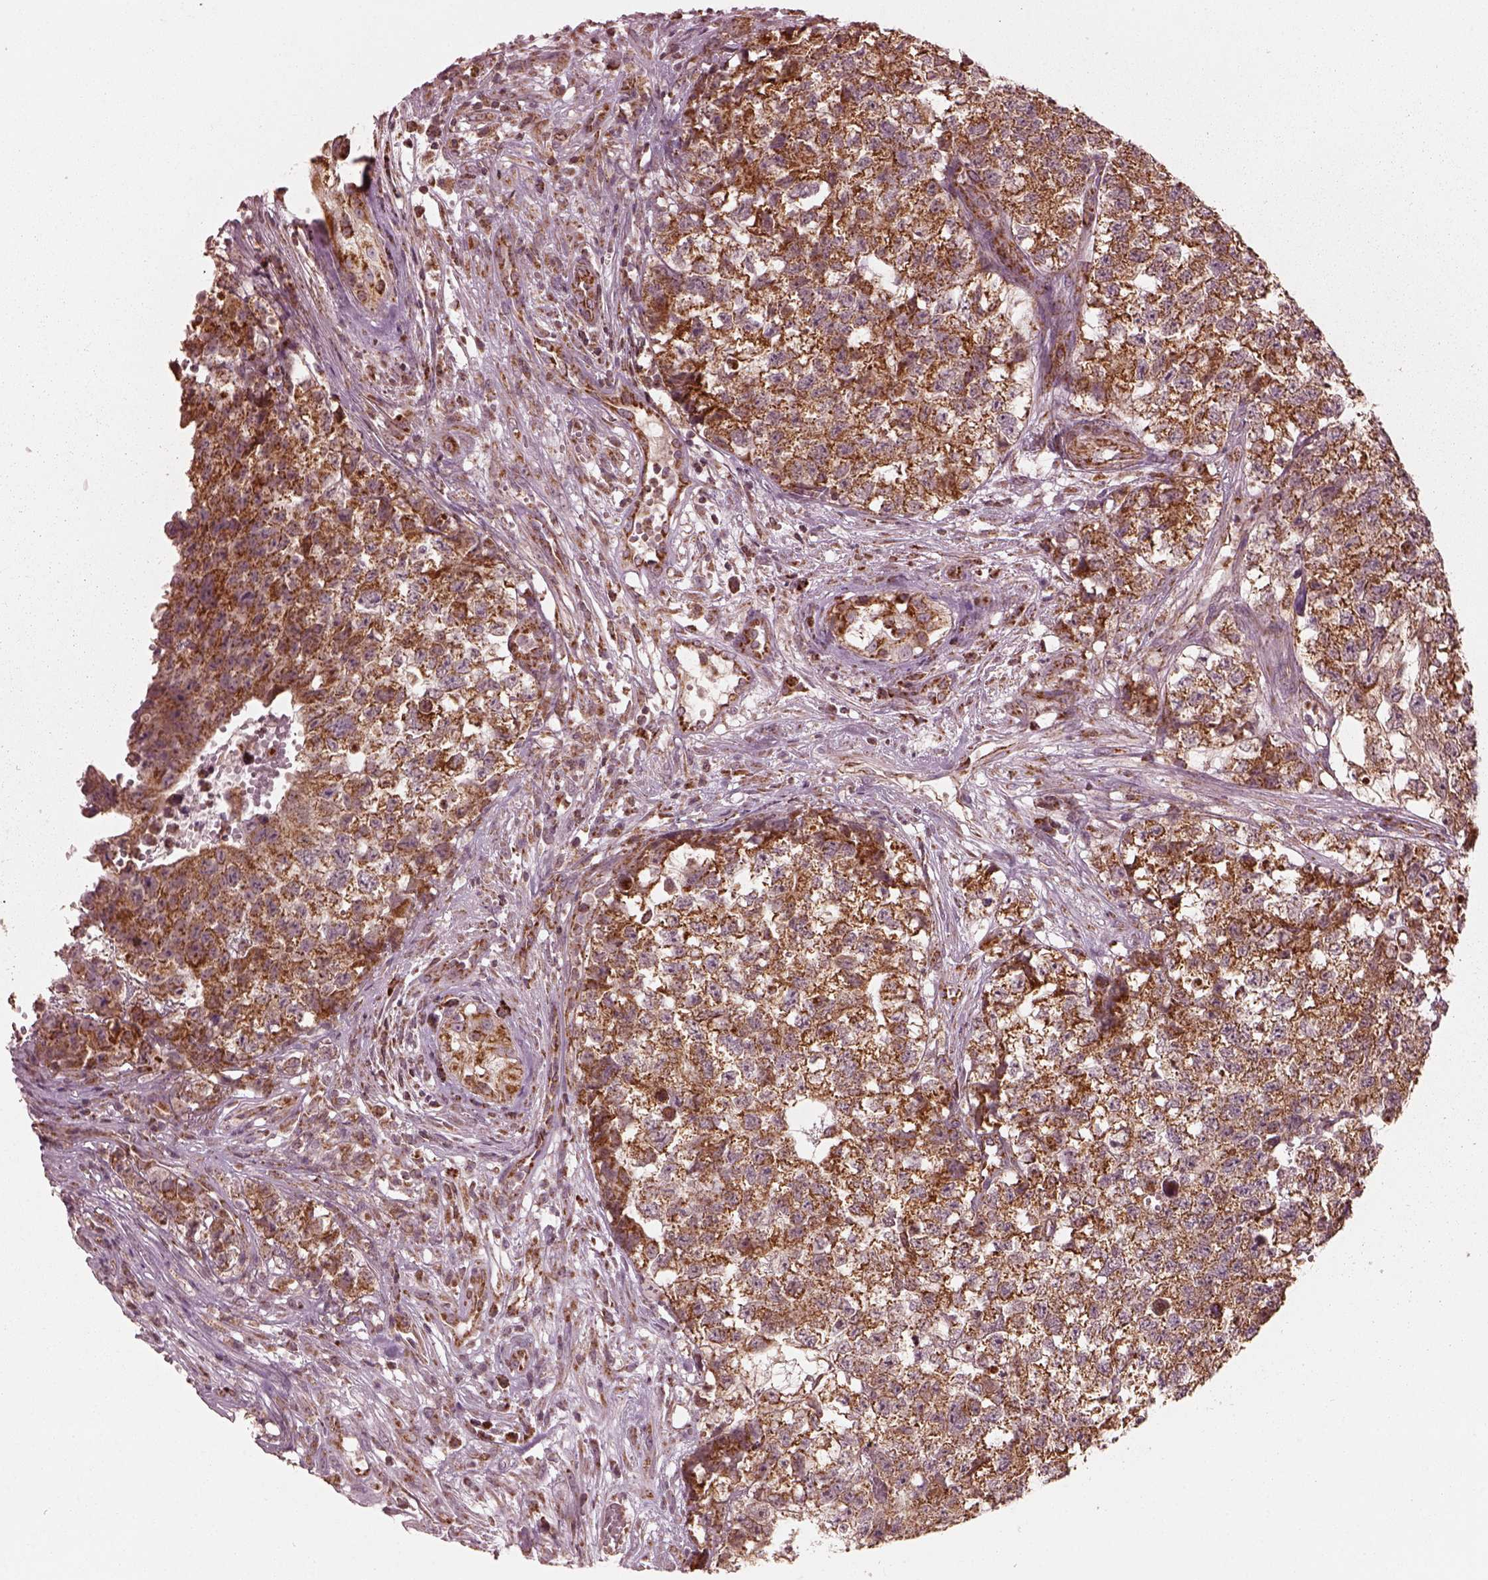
{"staining": {"intensity": "moderate", "quantity": "25%-75%", "location": "cytoplasmic/membranous"}, "tissue": "testis cancer", "cell_type": "Tumor cells", "image_type": "cancer", "snomed": [{"axis": "morphology", "description": "Seminoma, NOS"}, {"axis": "morphology", "description": "Carcinoma, Embryonal, NOS"}, {"axis": "topography", "description": "Testis"}], "caption": "Embryonal carcinoma (testis) stained with DAB immunohistochemistry demonstrates medium levels of moderate cytoplasmic/membranous positivity in approximately 25%-75% of tumor cells.", "gene": "NDUFB10", "patient": {"sex": "male", "age": 22}}